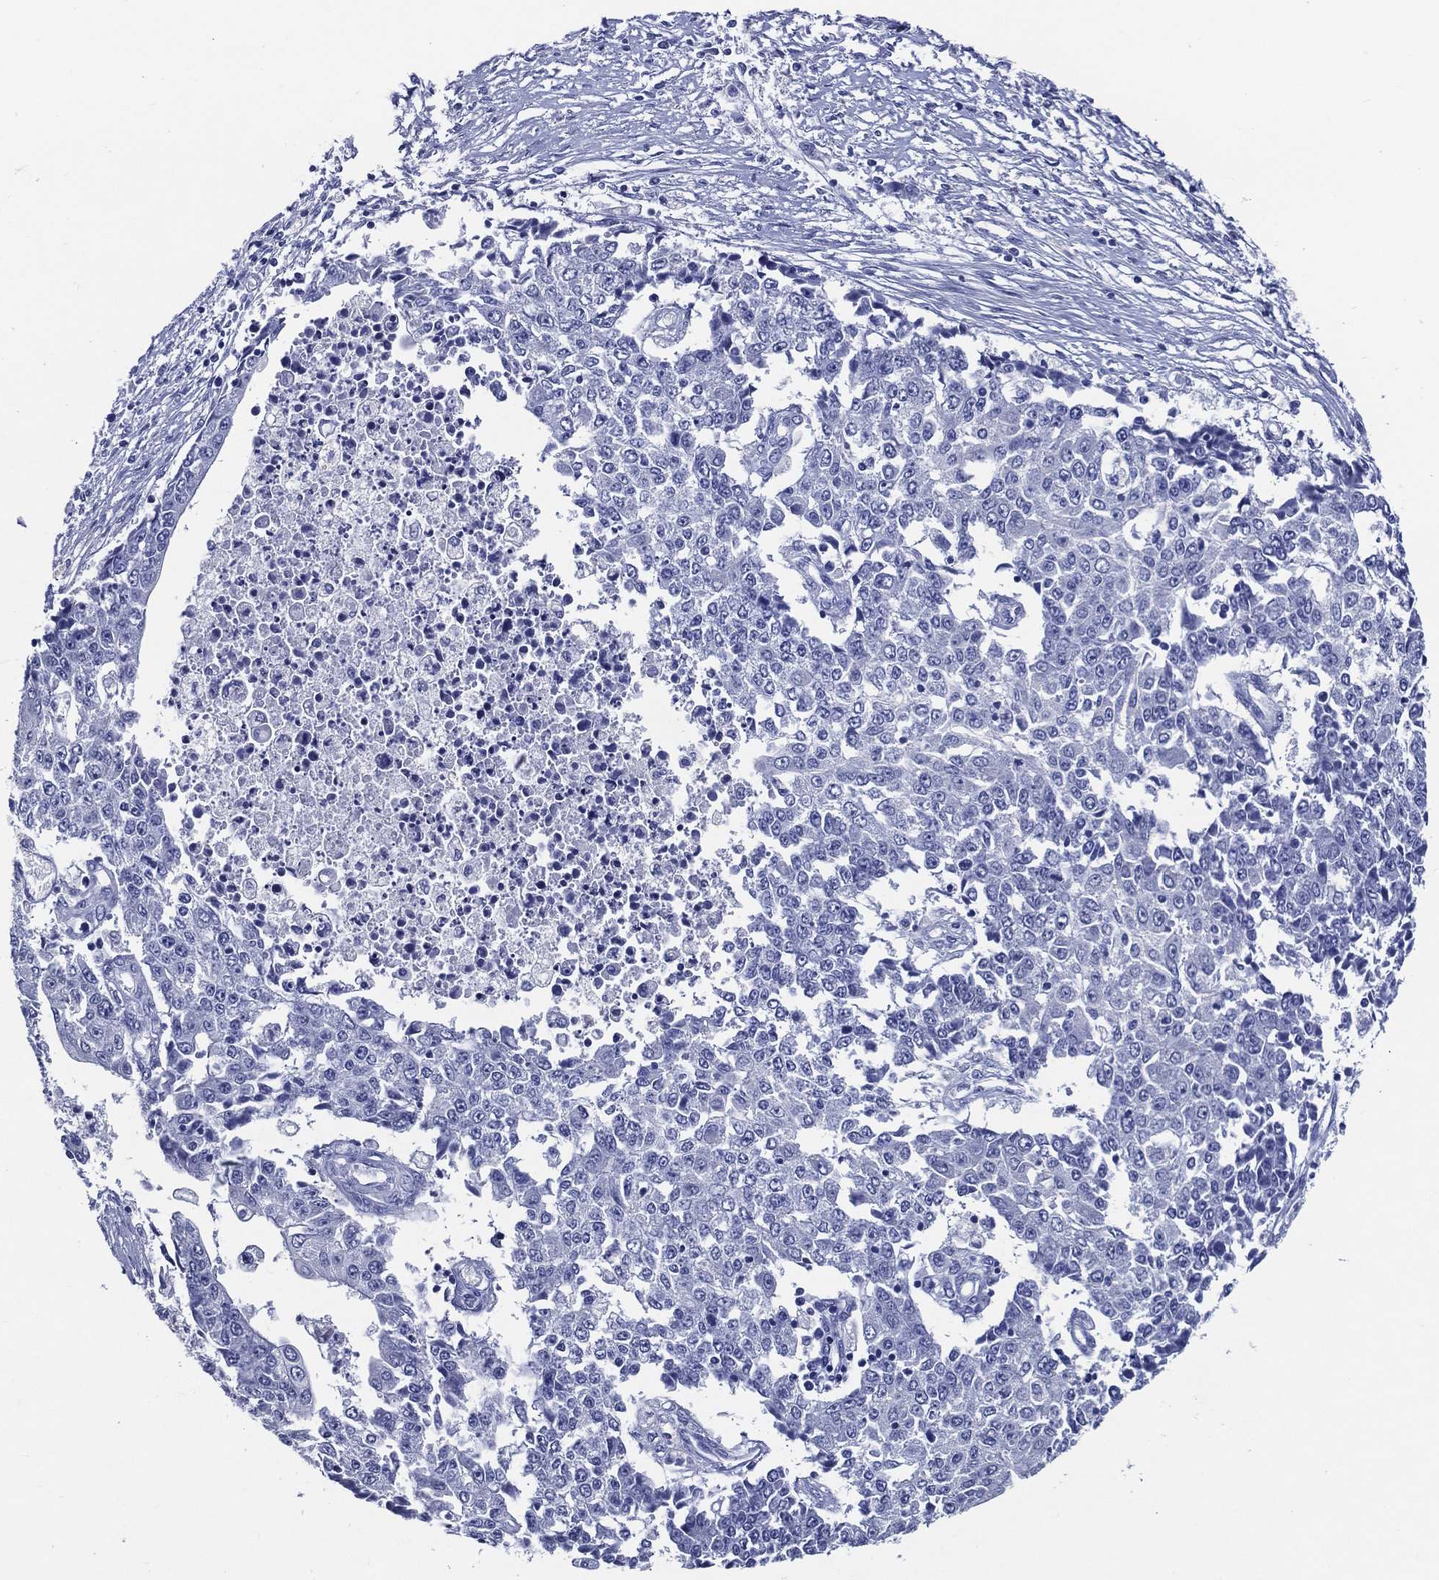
{"staining": {"intensity": "negative", "quantity": "none", "location": "none"}, "tissue": "ovarian cancer", "cell_type": "Tumor cells", "image_type": "cancer", "snomed": [{"axis": "morphology", "description": "Carcinoma, endometroid"}, {"axis": "topography", "description": "Ovary"}], "caption": "This is an immunohistochemistry (IHC) image of ovarian cancer (endometroid carcinoma). There is no staining in tumor cells.", "gene": "ACE2", "patient": {"sex": "female", "age": 42}}